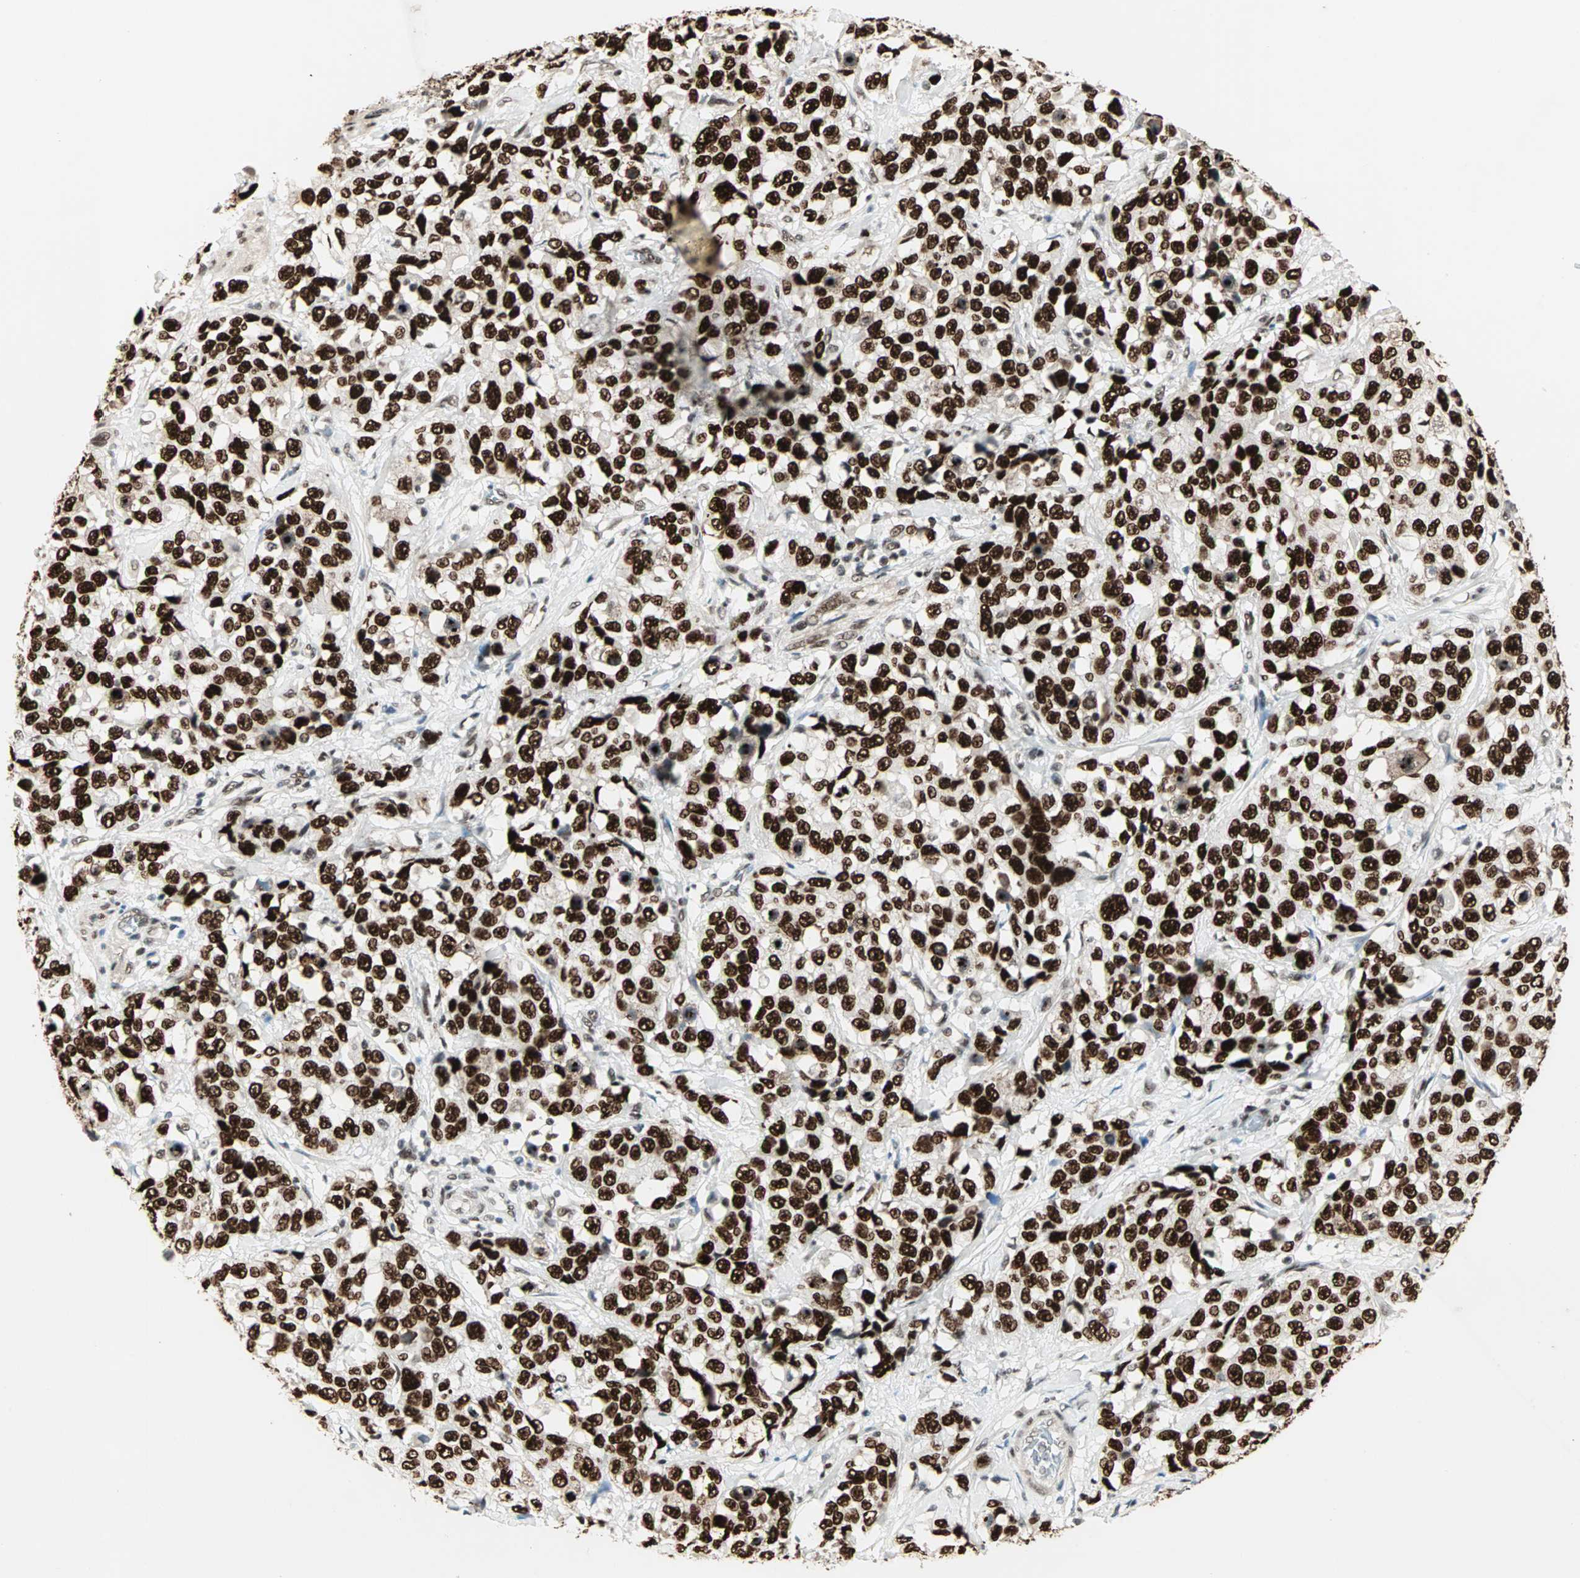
{"staining": {"intensity": "strong", "quantity": ">75%", "location": "nuclear"}, "tissue": "stomach cancer", "cell_type": "Tumor cells", "image_type": "cancer", "snomed": [{"axis": "morphology", "description": "Normal tissue, NOS"}, {"axis": "morphology", "description": "Adenocarcinoma, NOS"}, {"axis": "topography", "description": "Stomach"}], "caption": "Tumor cells display strong nuclear expression in approximately >75% of cells in stomach cancer (adenocarcinoma).", "gene": "BLM", "patient": {"sex": "male", "age": 48}}